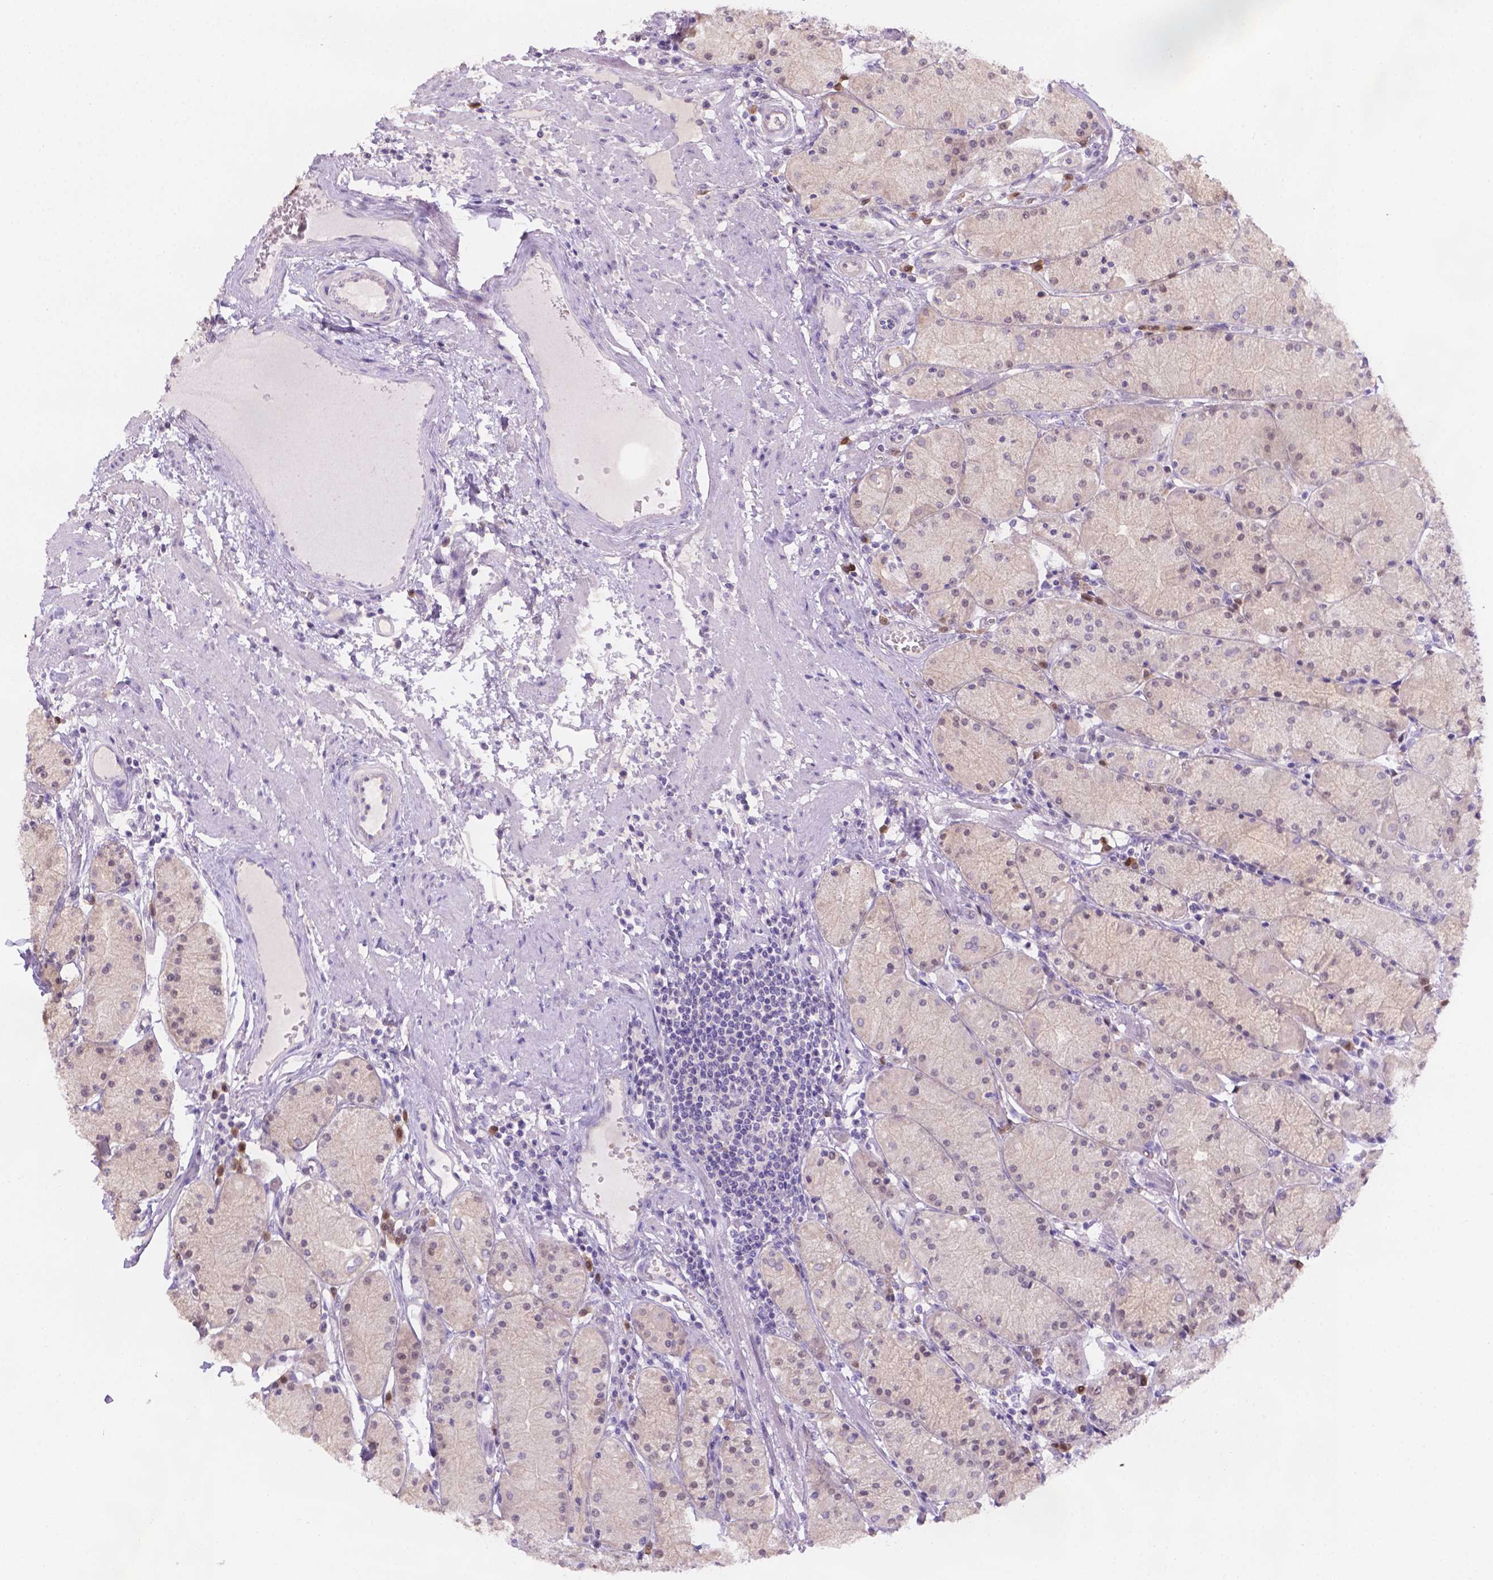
{"staining": {"intensity": "weak", "quantity": "<25%", "location": "cytoplasmic/membranous"}, "tissue": "stomach", "cell_type": "Glandular cells", "image_type": "normal", "snomed": [{"axis": "morphology", "description": "Normal tissue, NOS"}, {"axis": "topography", "description": "Stomach, upper"}], "caption": "High power microscopy micrograph of an immunohistochemistry photomicrograph of unremarkable stomach, revealing no significant expression in glandular cells.", "gene": "CD96", "patient": {"sex": "male", "age": 69}}